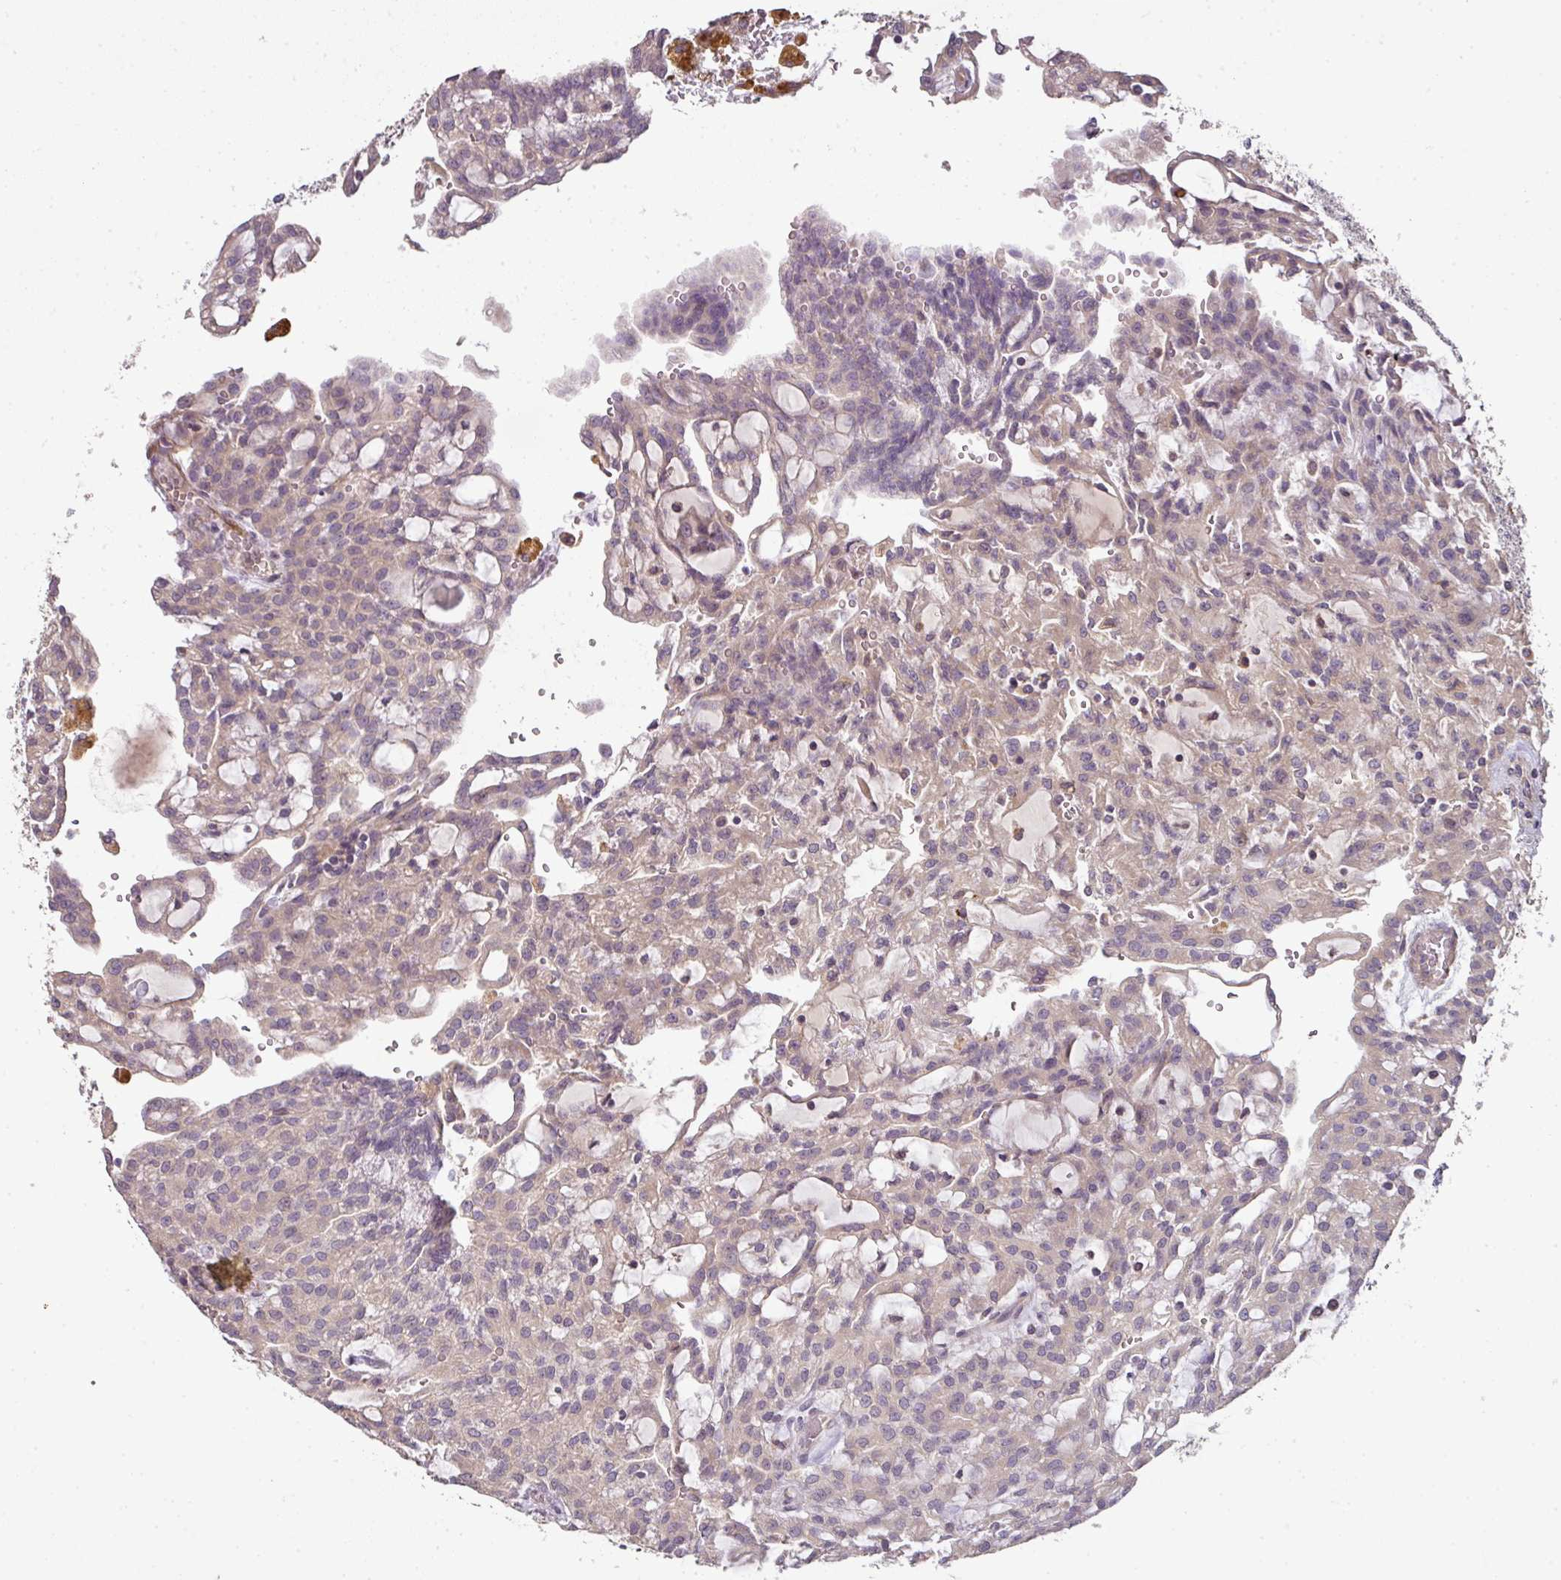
{"staining": {"intensity": "weak", "quantity": "25%-75%", "location": "cytoplasmic/membranous"}, "tissue": "renal cancer", "cell_type": "Tumor cells", "image_type": "cancer", "snomed": [{"axis": "morphology", "description": "Adenocarcinoma, NOS"}, {"axis": "topography", "description": "Kidney"}], "caption": "Renal adenocarcinoma was stained to show a protein in brown. There is low levels of weak cytoplasmic/membranous expression in approximately 25%-75% of tumor cells.", "gene": "SPCS3", "patient": {"sex": "male", "age": 63}}